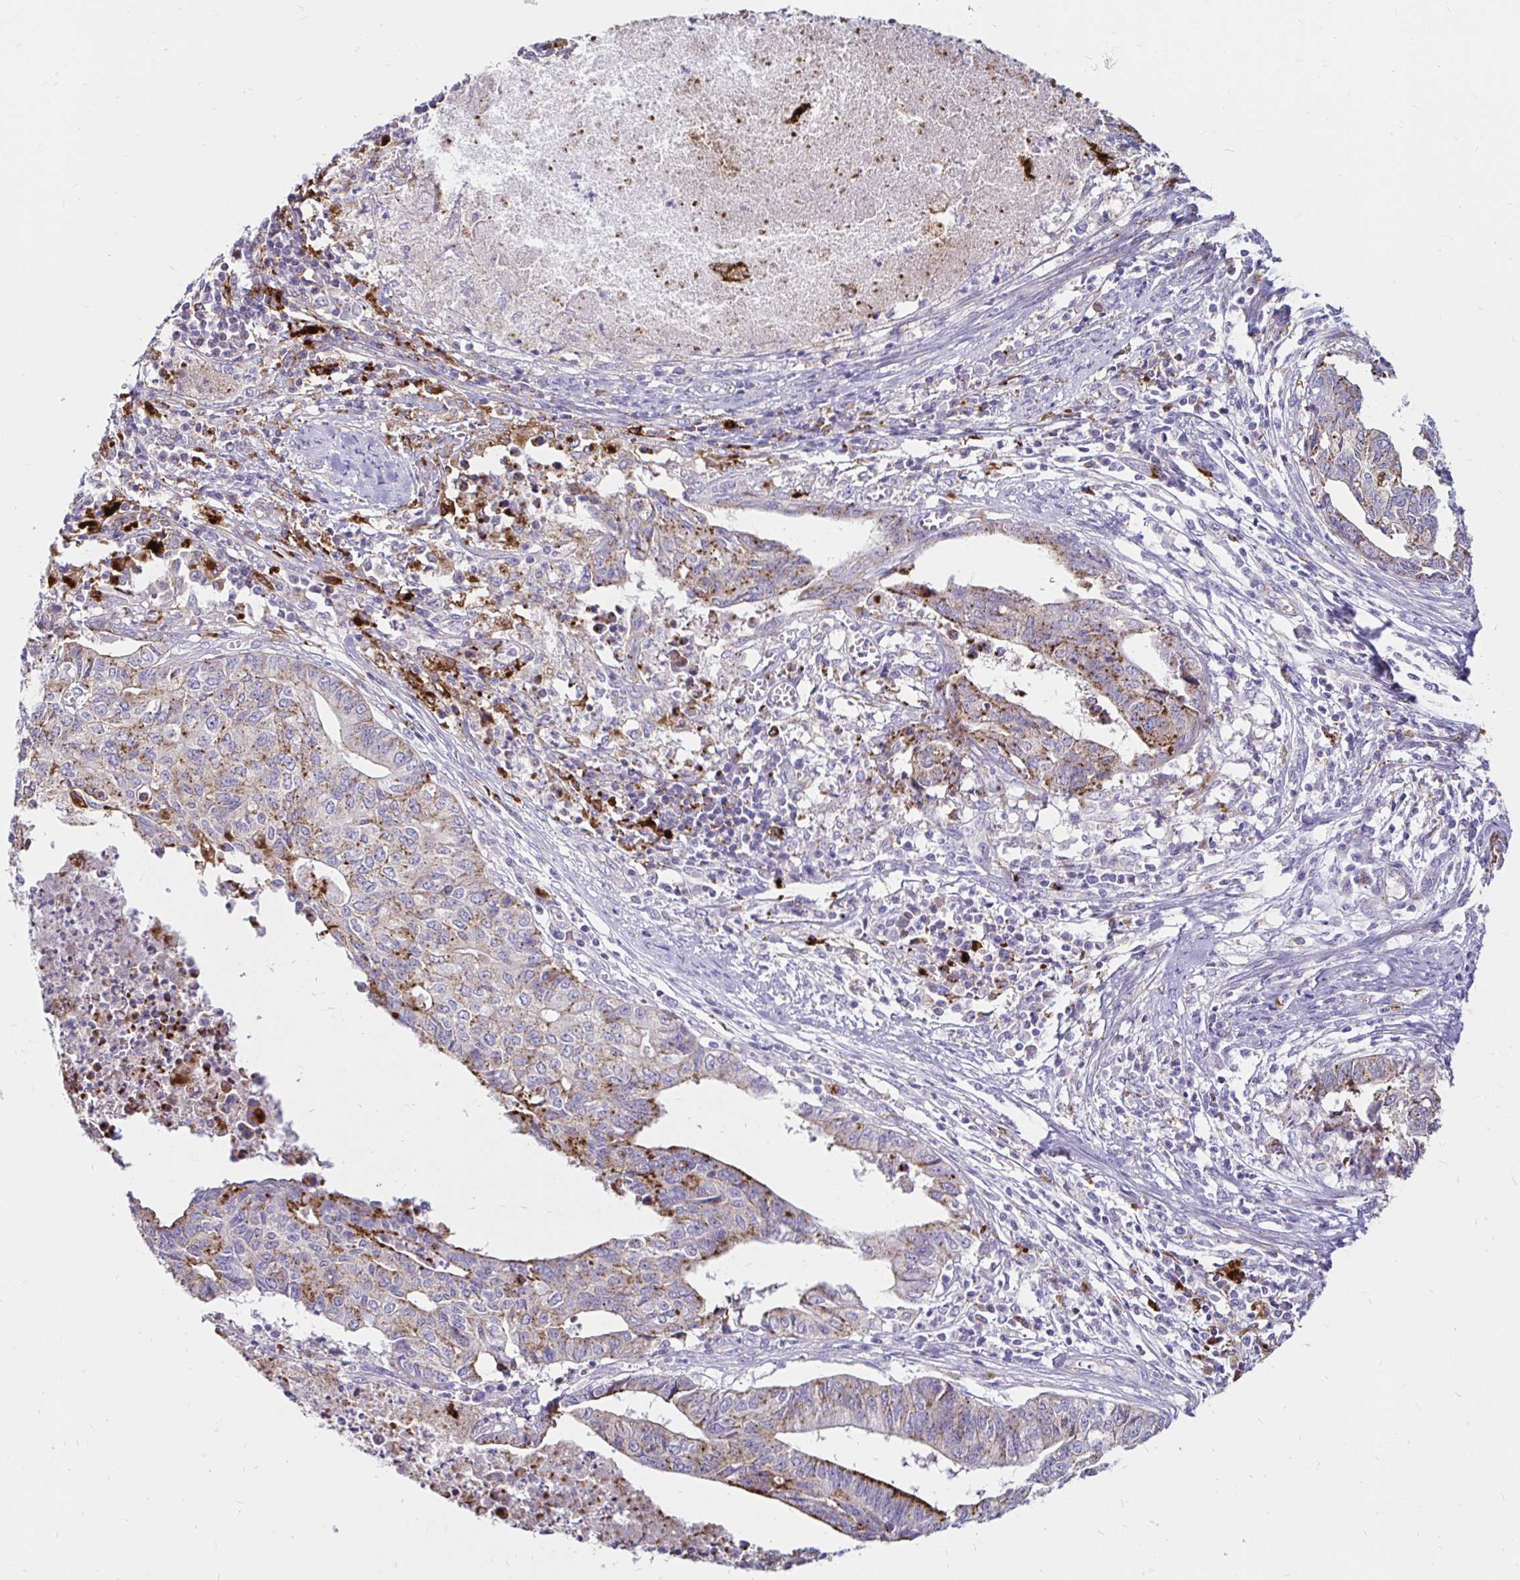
{"staining": {"intensity": "moderate", "quantity": "<25%", "location": "cytoplasmic/membranous"}, "tissue": "endometrial cancer", "cell_type": "Tumor cells", "image_type": "cancer", "snomed": [{"axis": "morphology", "description": "Adenocarcinoma, NOS"}, {"axis": "topography", "description": "Endometrium"}], "caption": "Endometrial cancer tissue displays moderate cytoplasmic/membranous positivity in approximately <25% of tumor cells", "gene": "FUCA1", "patient": {"sex": "female", "age": 65}}